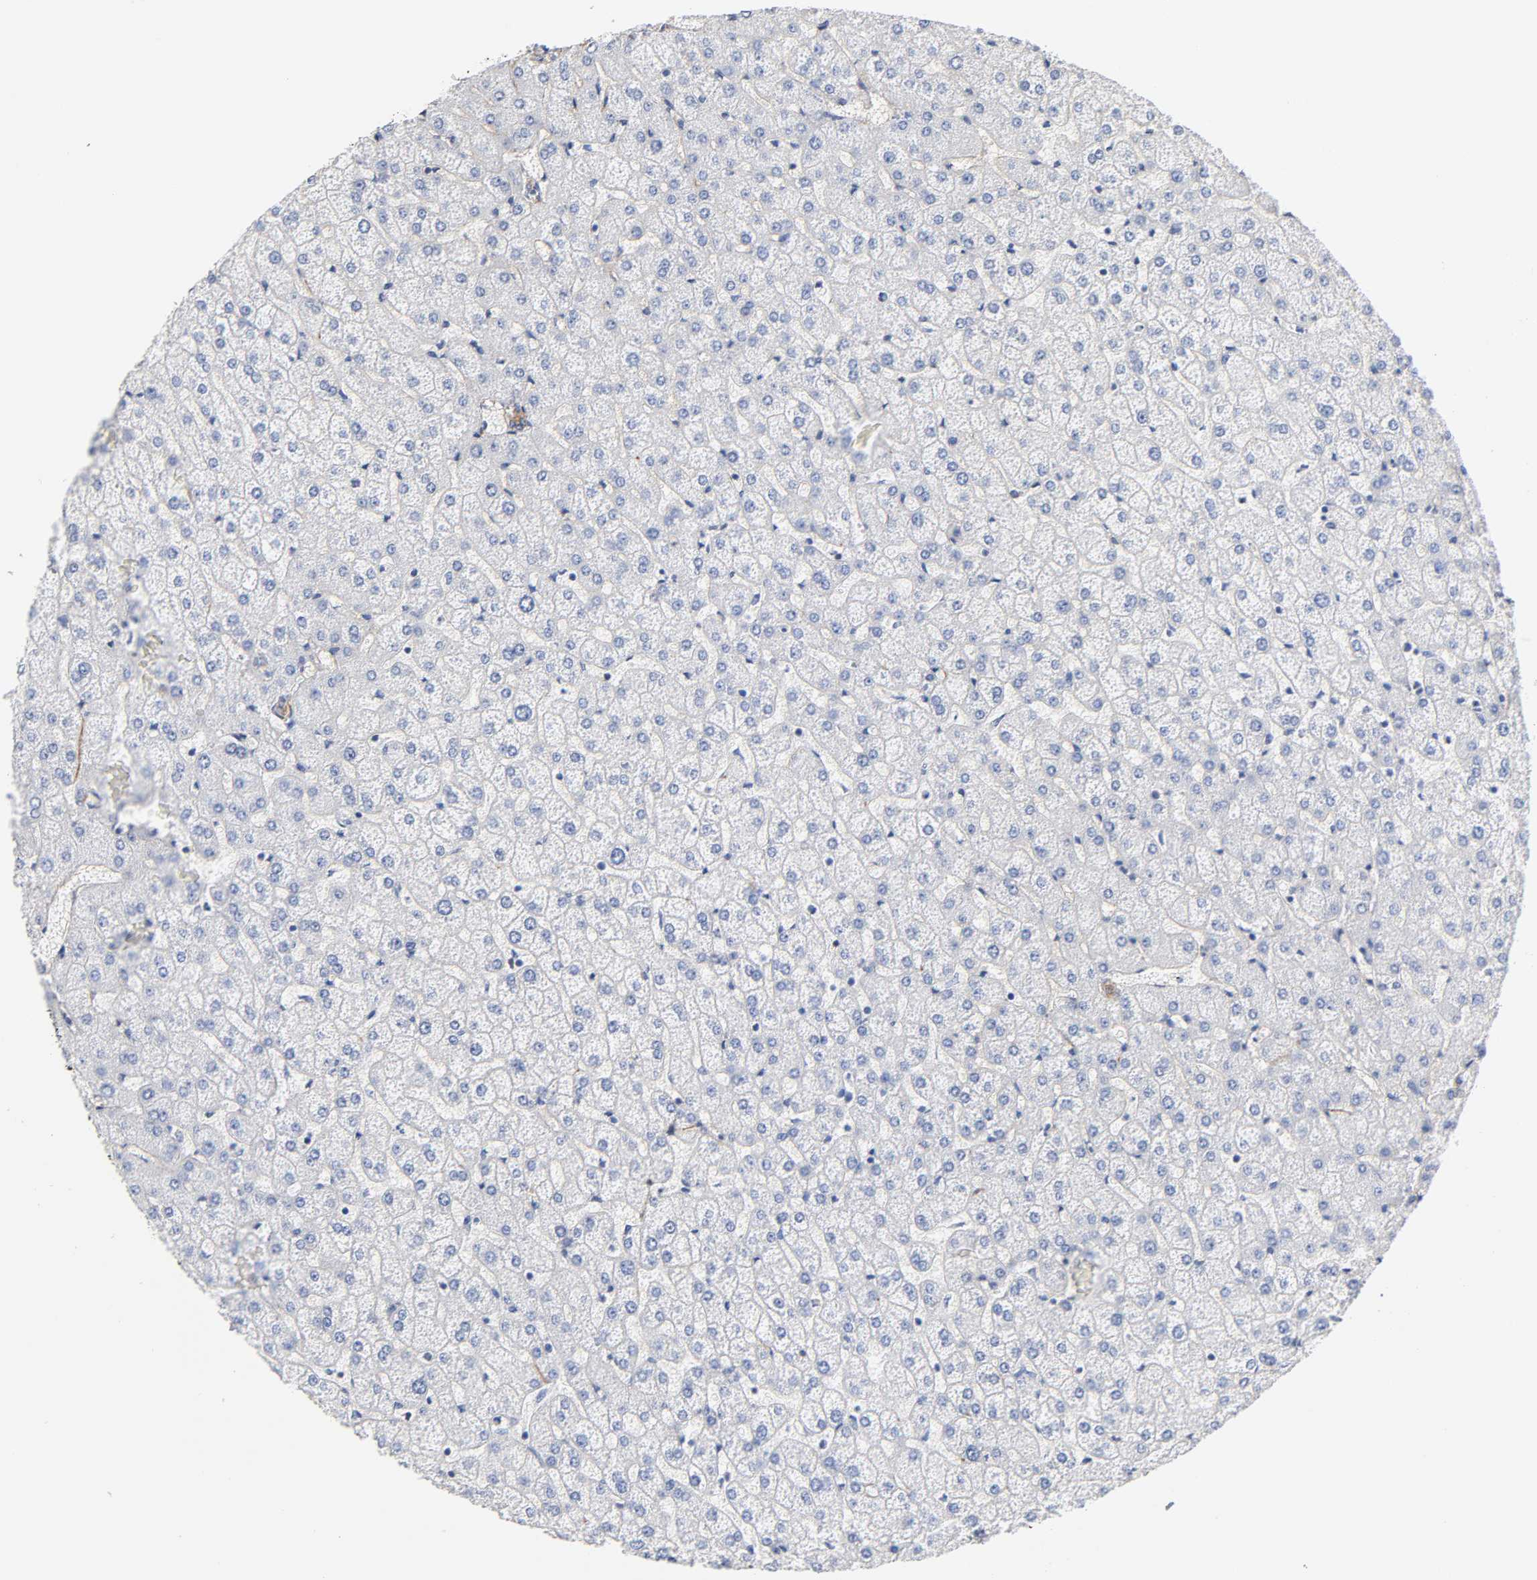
{"staining": {"intensity": "weak", "quantity": ">75%", "location": "cytoplasmic/membranous"}, "tissue": "liver", "cell_type": "Cholangiocytes", "image_type": "normal", "snomed": [{"axis": "morphology", "description": "Normal tissue, NOS"}, {"axis": "topography", "description": "Liver"}], "caption": "Immunohistochemical staining of benign liver demonstrates weak cytoplasmic/membranous protein positivity in about >75% of cholangiocytes.", "gene": "SPTAN1", "patient": {"sex": "female", "age": 32}}